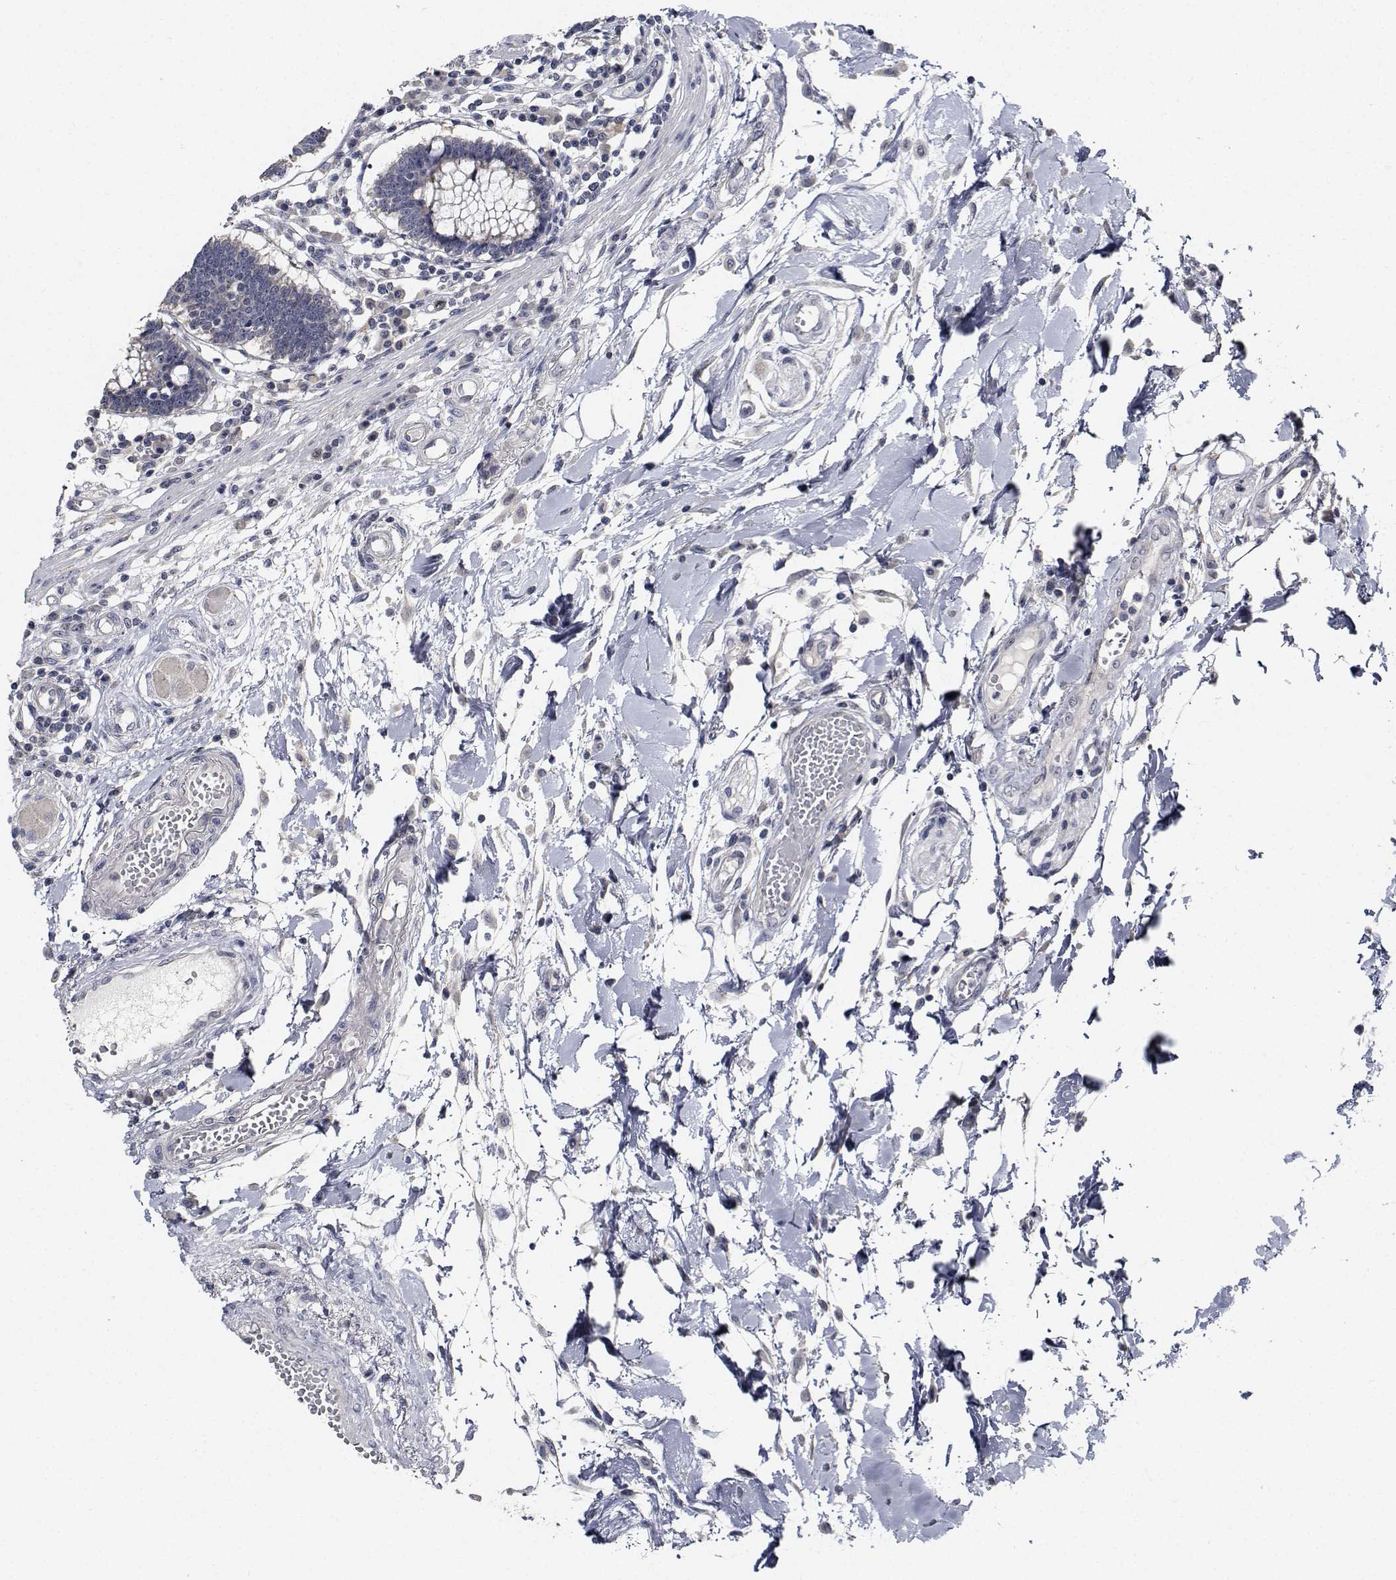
{"staining": {"intensity": "negative", "quantity": "none", "location": "none"}, "tissue": "colon", "cell_type": "Endothelial cells", "image_type": "normal", "snomed": [{"axis": "morphology", "description": "Normal tissue, NOS"}, {"axis": "morphology", "description": "Adenocarcinoma, NOS"}, {"axis": "topography", "description": "Colon"}], "caption": "Immunohistochemistry of normal human colon displays no expression in endothelial cells.", "gene": "NVL", "patient": {"sex": "male", "age": 83}}